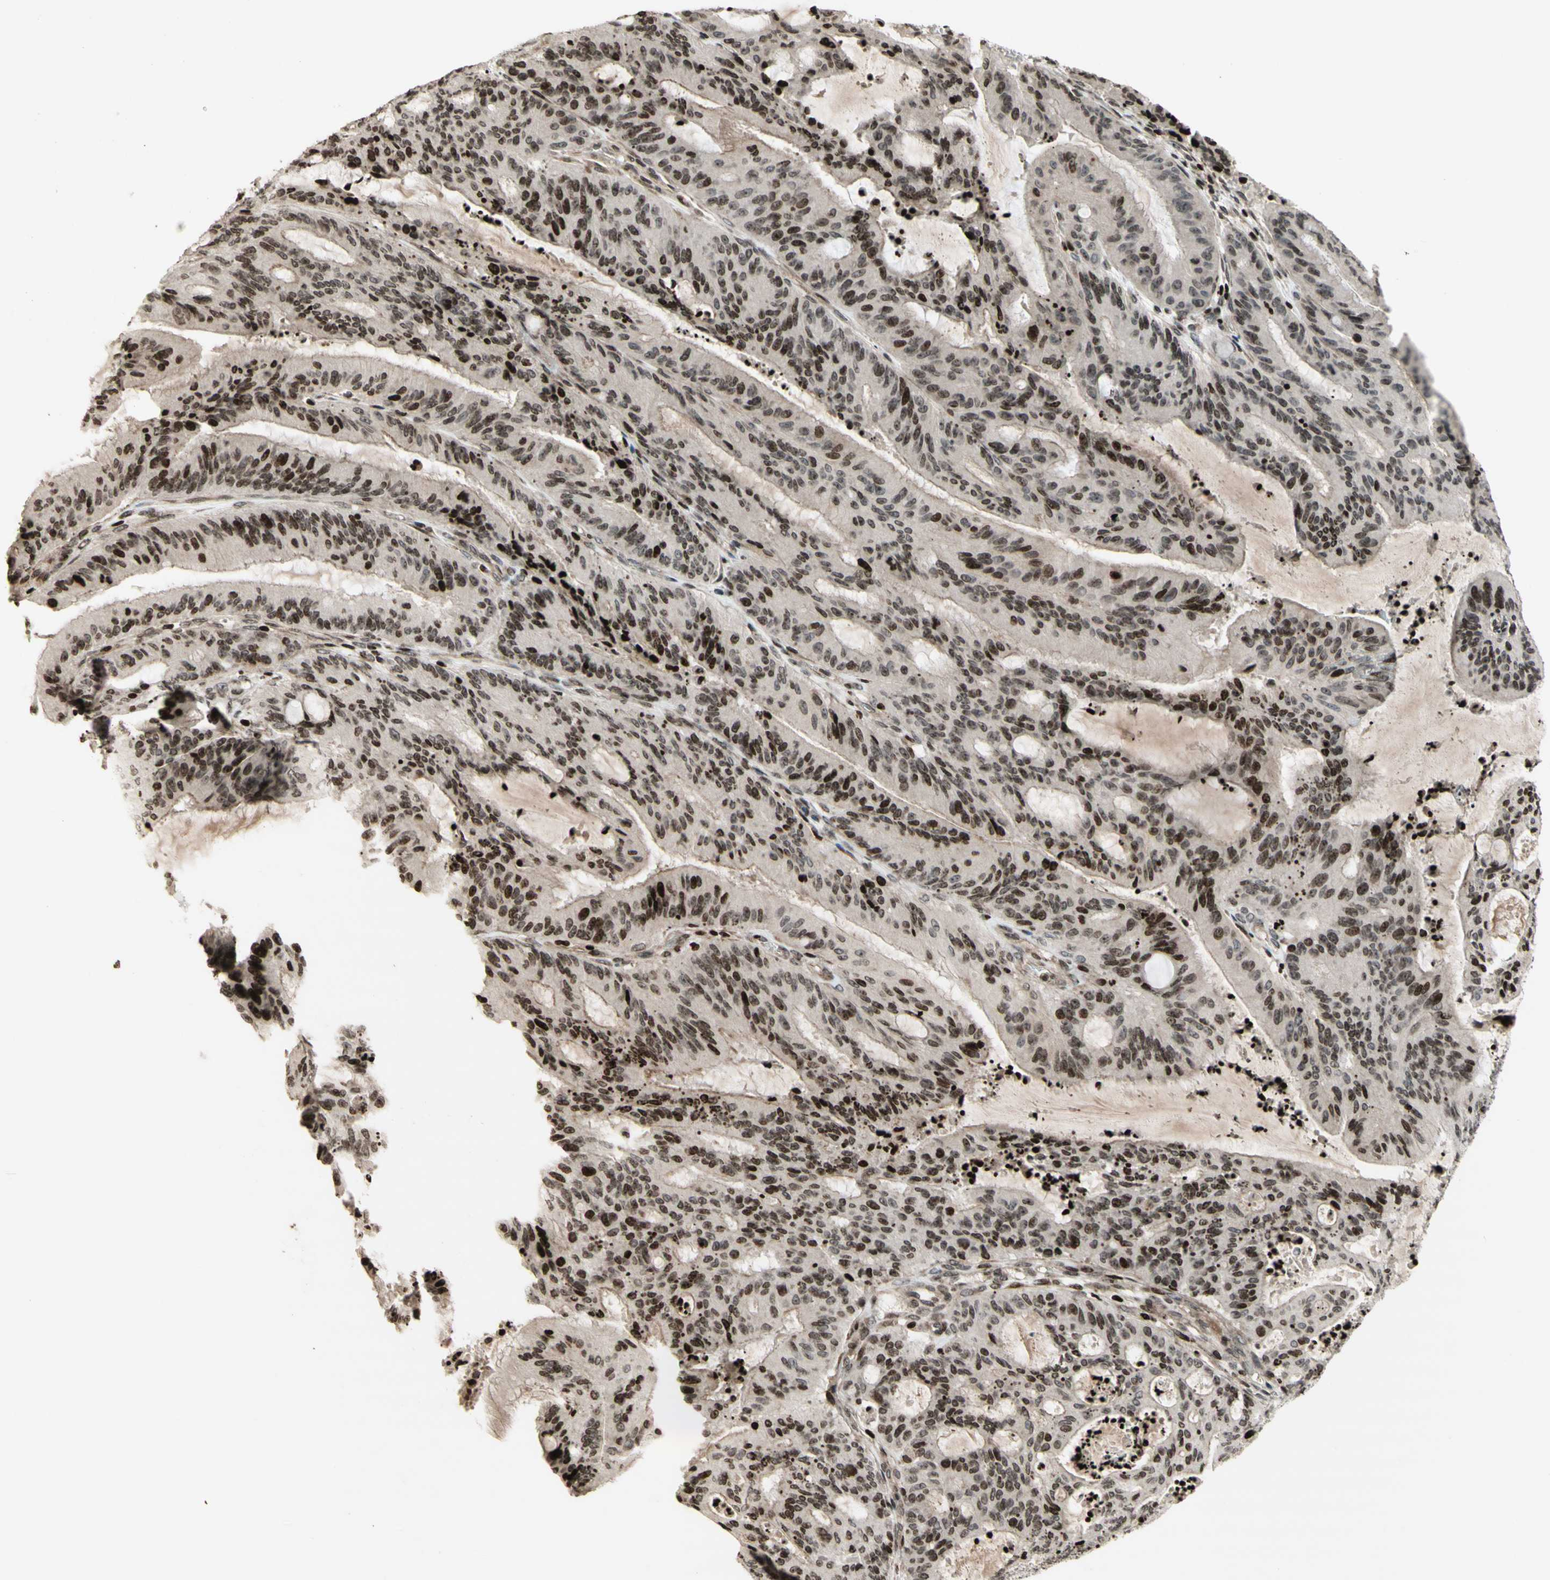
{"staining": {"intensity": "weak", "quantity": "25%-75%", "location": "nuclear"}, "tissue": "liver cancer", "cell_type": "Tumor cells", "image_type": "cancer", "snomed": [{"axis": "morphology", "description": "Cholangiocarcinoma"}, {"axis": "topography", "description": "Liver"}], "caption": "Liver cholangiocarcinoma stained with DAB immunohistochemistry reveals low levels of weak nuclear positivity in about 25%-75% of tumor cells.", "gene": "POLA1", "patient": {"sex": "female", "age": 73}}